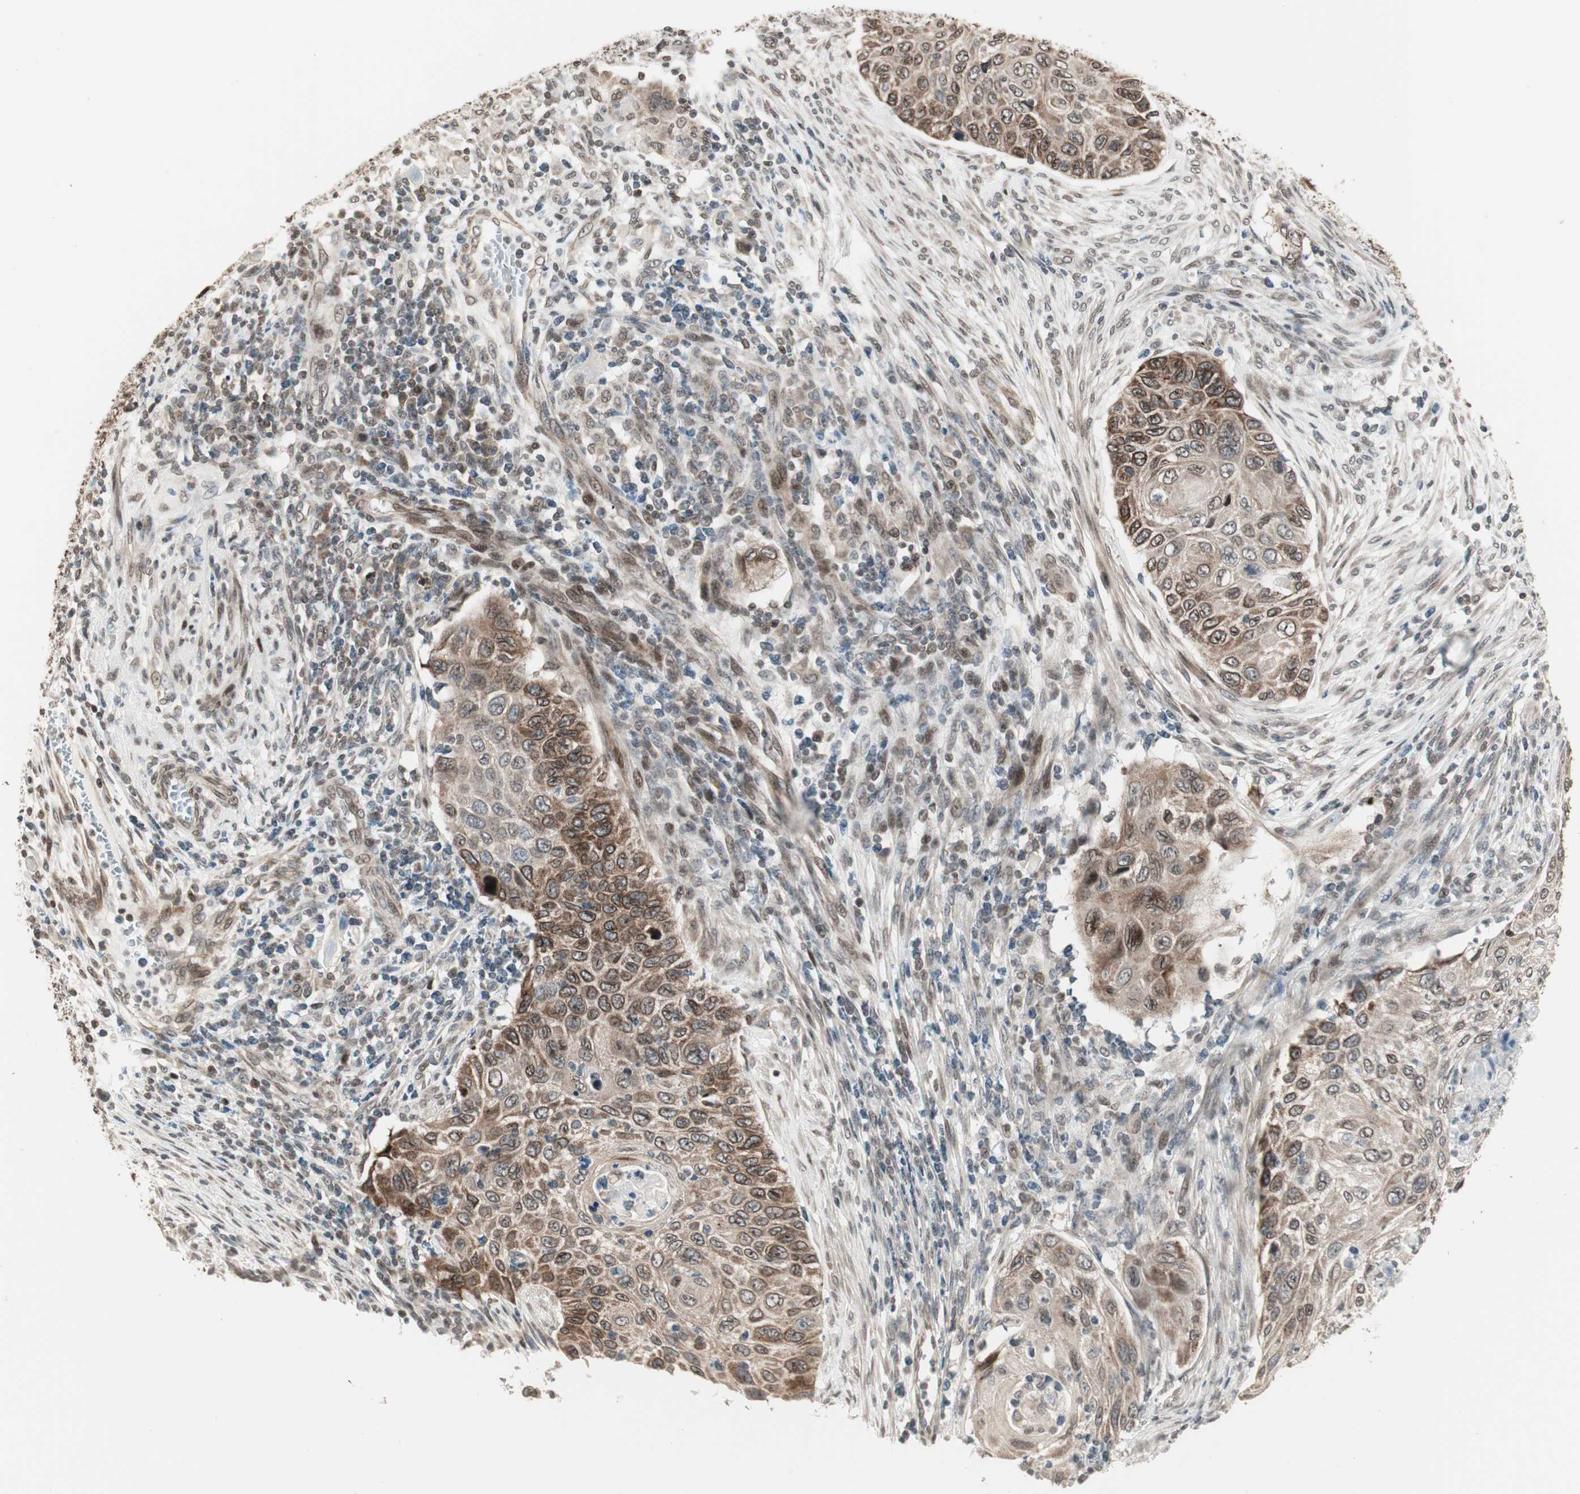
{"staining": {"intensity": "moderate", "quantity": ">75%", "location": "cytoplasmic/membranous,nuclear"}, "tissue": "cervical cancer", "cell_type": "Tumor cells", "image_type": "cancer", "snomed": [{"axis": "morphology", "description": "Squamous cell carcinoma, NOS"}, {"axis": "topography", "description": "Cervix"}], "caption": "Cervical squamous cell carcinoma stained with immunohistochemistry exhibits moderate cytoplasmic/membranous and nuclear positivity in about >75% of tumor cells. (Stains: DAB in brown, nuclei in blue, Microscopy: brightfield microscopy at high magnification).", "gene": "CBLC", "patient": {"sex": "female", "age": 70}}